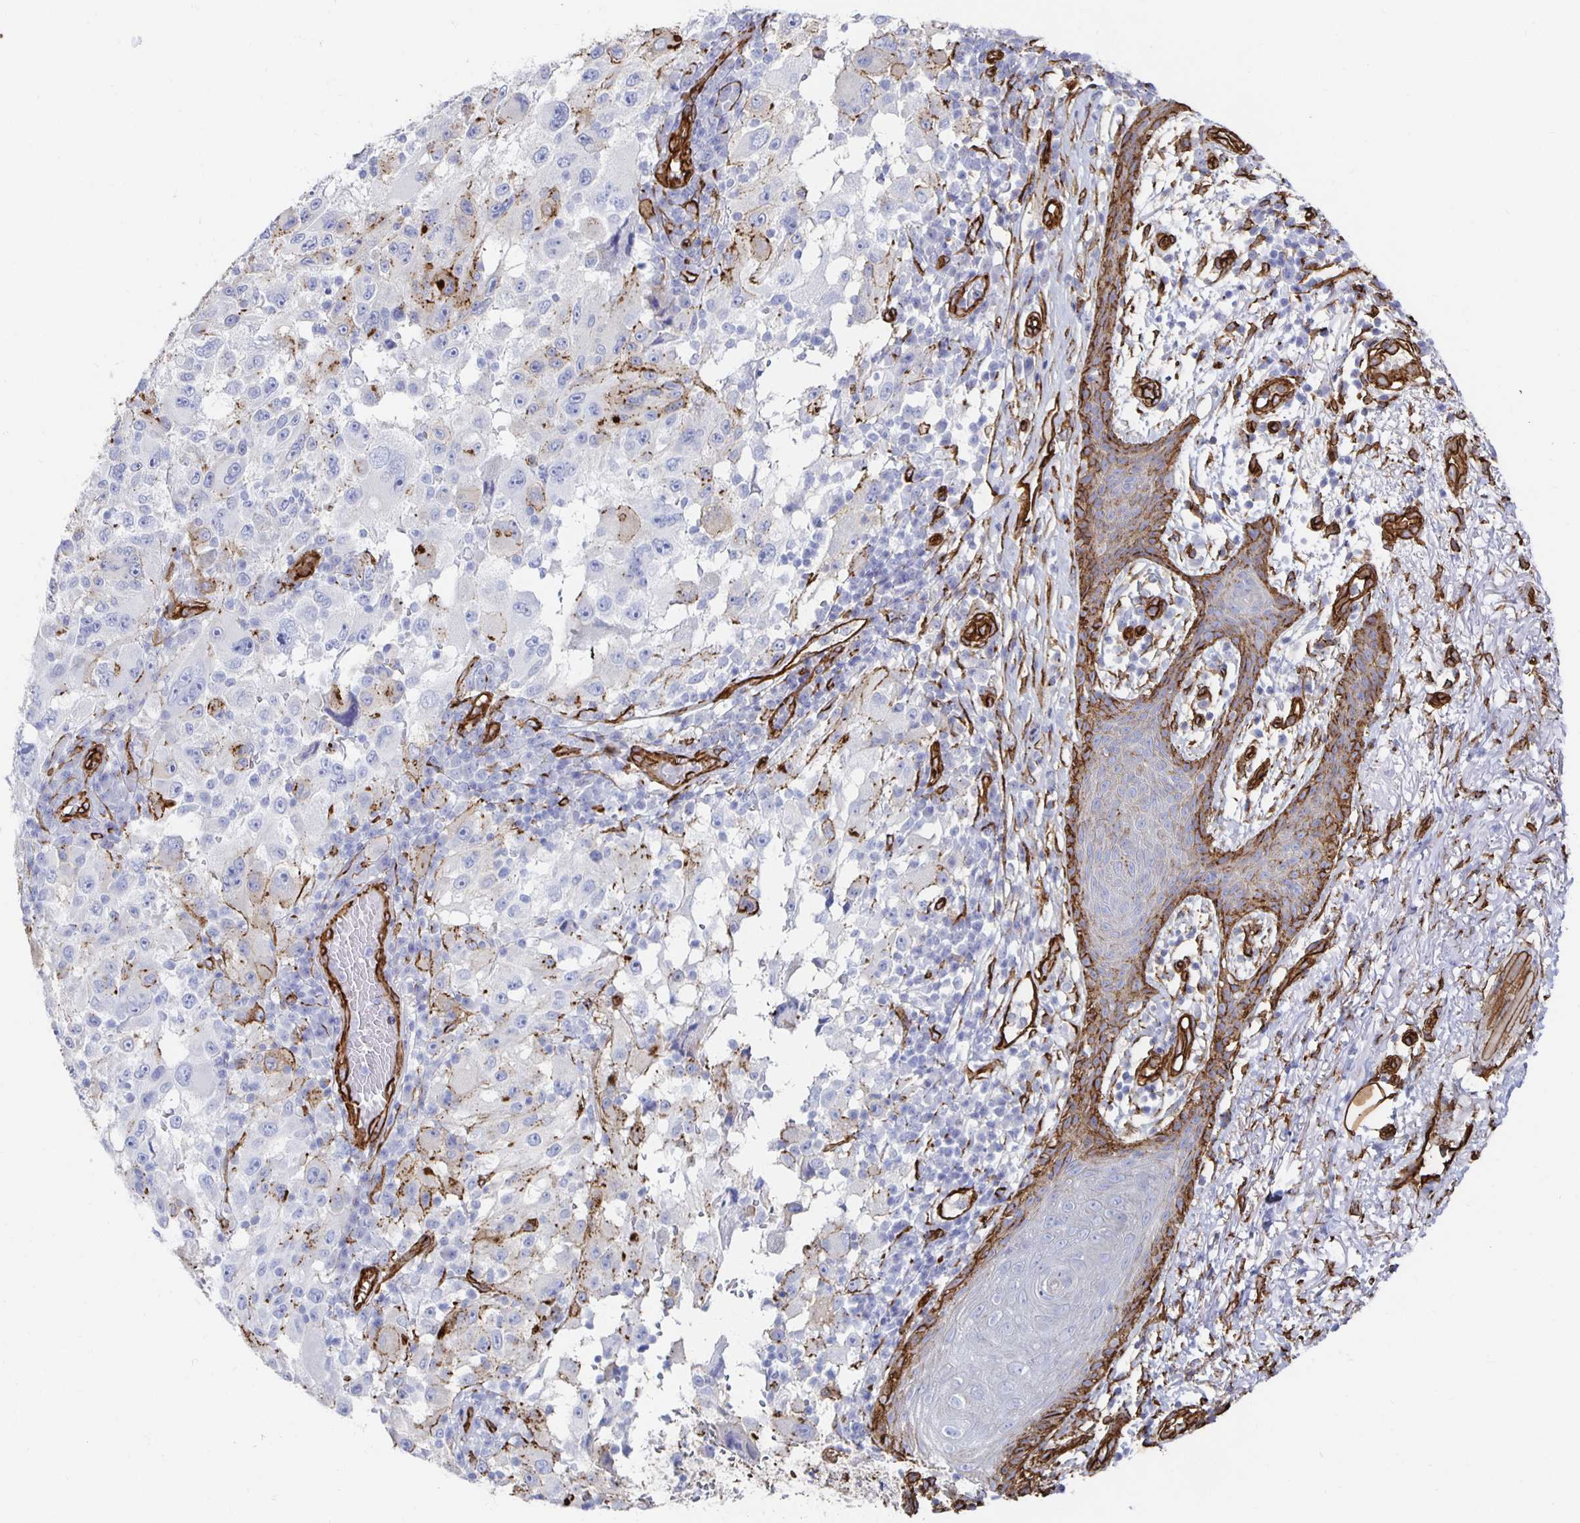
{"staining": {"intensity": "moderate", "quantity": "<25%", "location": "cytoplasmic/membranous"}, "tissue": "melanoma", "cell_type": "Tumor cells", "image_type": "cancer", "snomed": [{"axis": "morphology", "description": "Malignant melanoma, NOS"}, {"axis": "topography", "description": "Skin"}], "caption": "Melanoma tissue shows moderate cytoplasmic/membranous positivity in about <25% of tumor cells (DAB (3,3'-diaminobenzidine) IHC with brightfield microscopy, high magnification).", "gene": "VIPR2", "patient": {"sex": "female", "age": 71}}